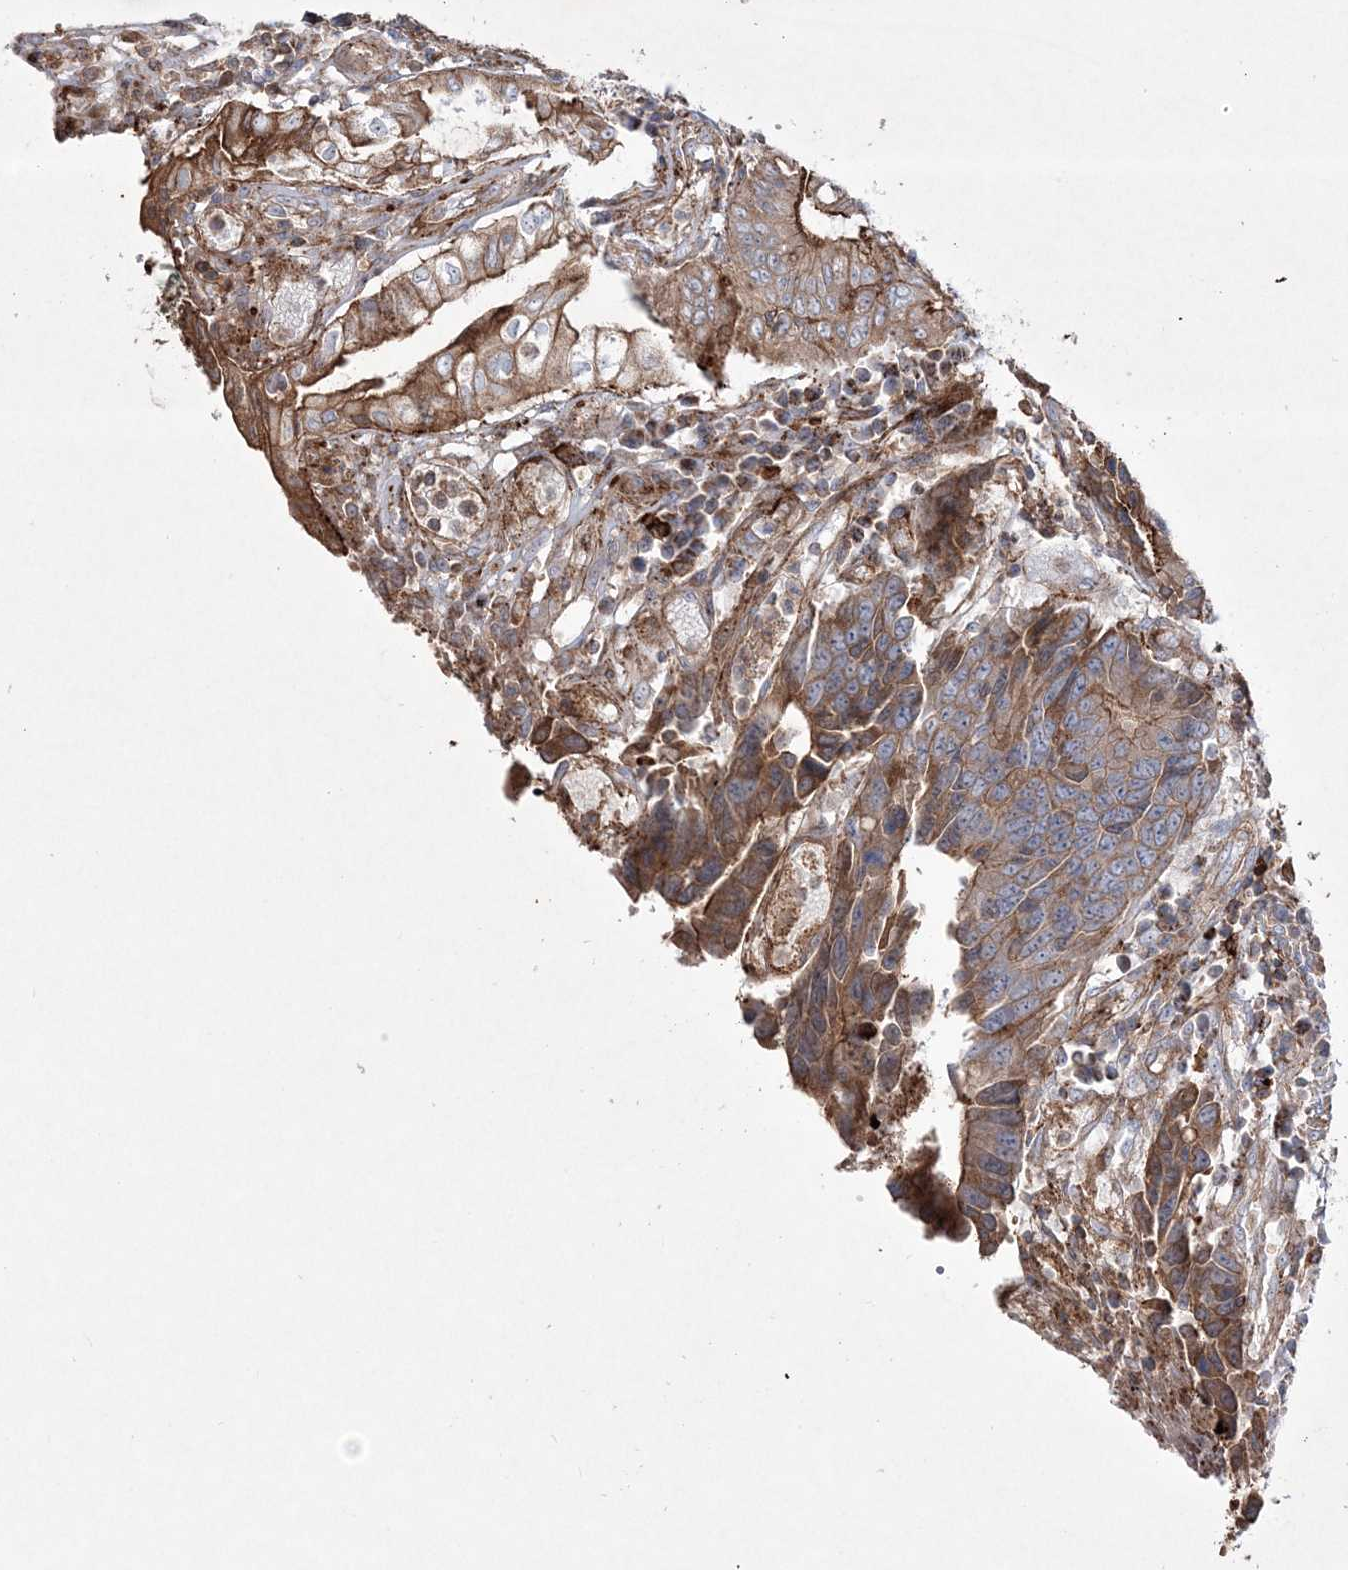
{"staining": {"intensity": "moderate", "quantity": ">75%", "location": "cytoplasmic/membranous"}, "tissue": "colorectal cancer", "cell_type": "Tumor cells", "image_type": "cancer", "snomed": [{"axis": "morphology", "description": "Adenocarcinoma, NOS"}, {"axis": "topography", "description": "Rectum"}], "caption": "Moderate cytoplasmic/membranous protein staining is identified in approximately >75% of tumor cells in adenocarcinoma (colorectal).", "gene": "RICTOR", "patient": {"sex": "male", "age": 84}}